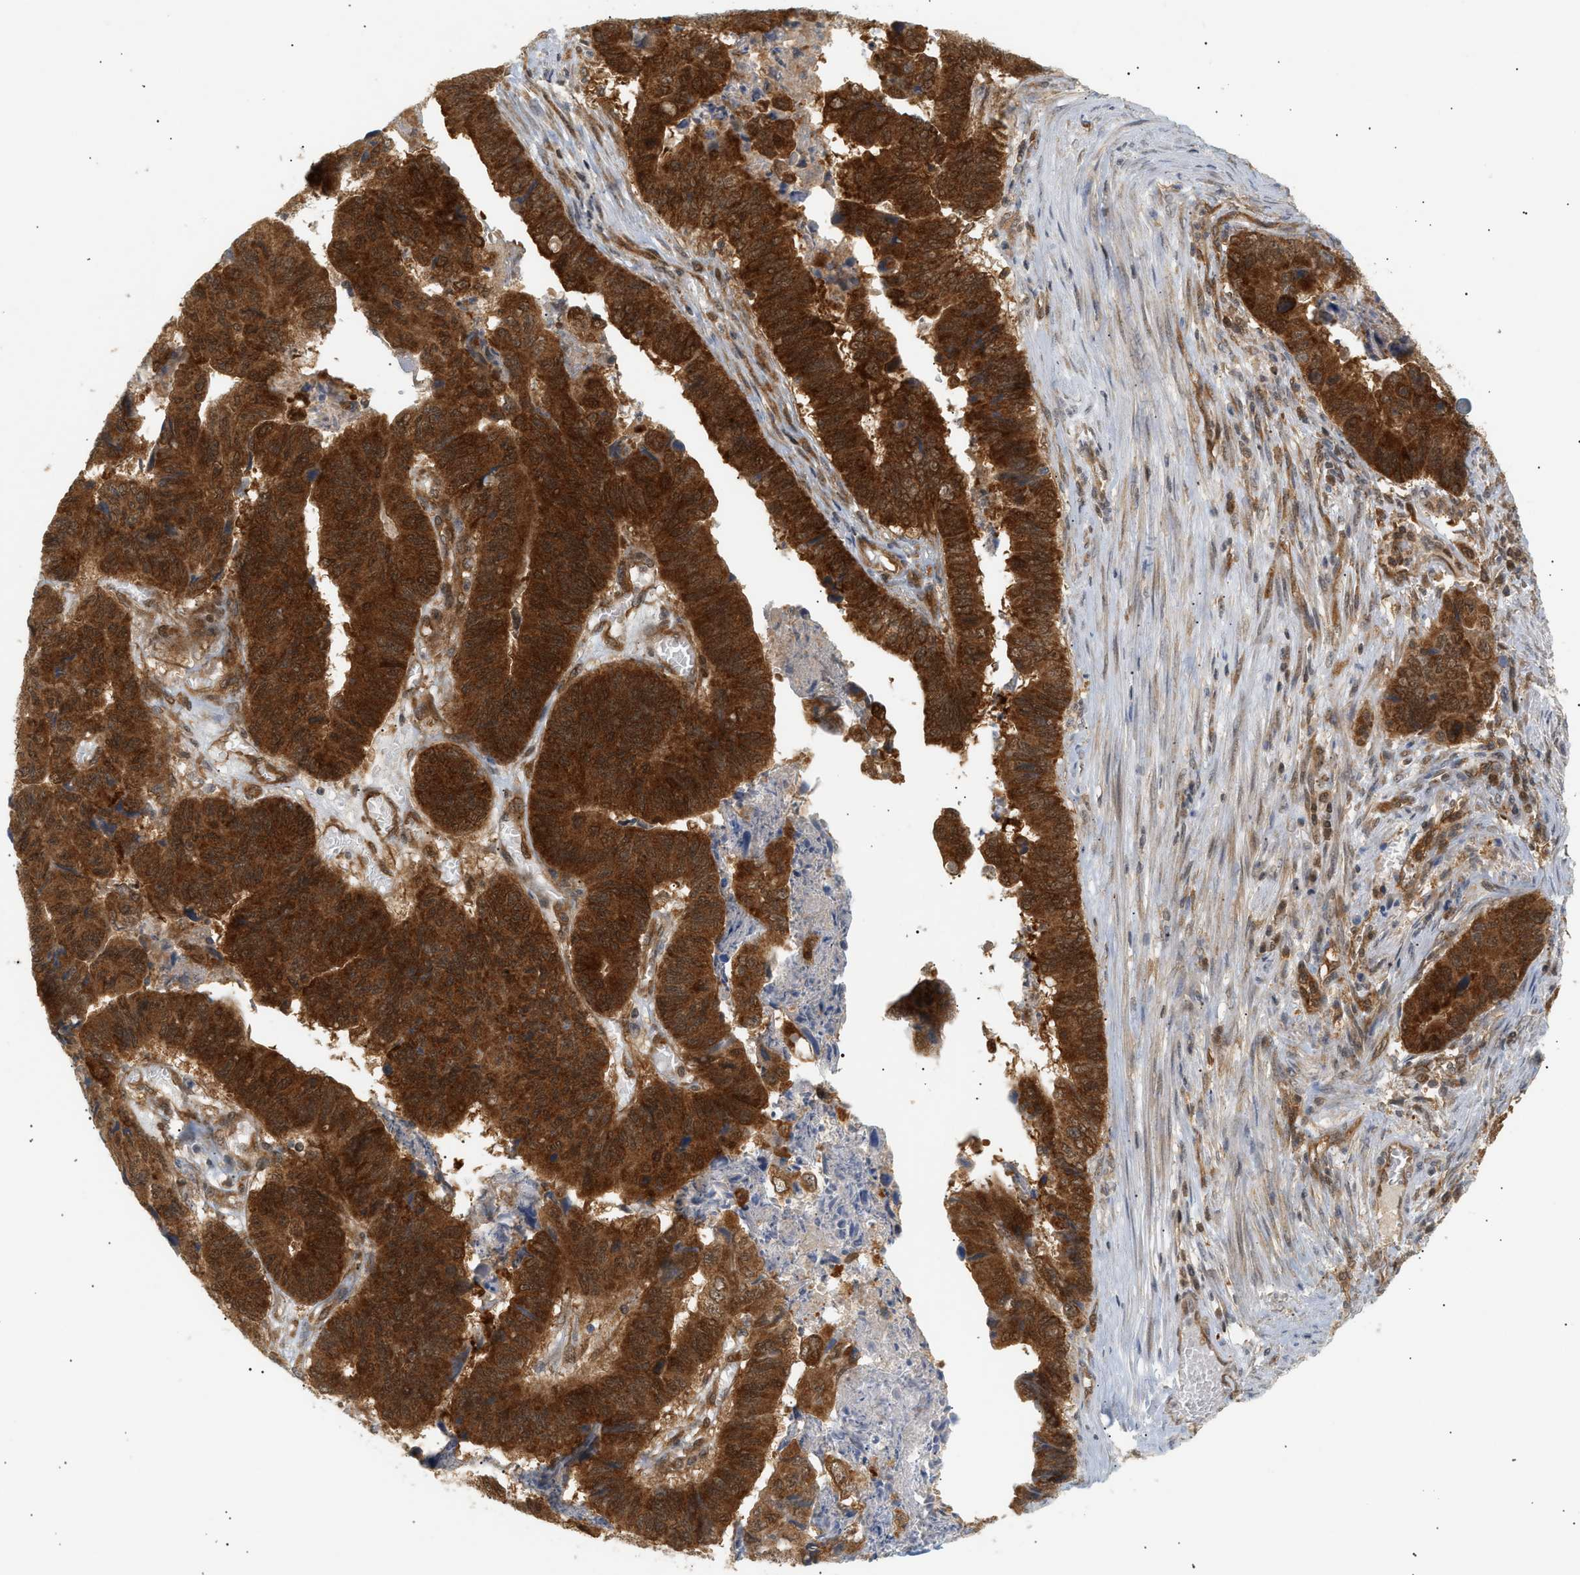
{"staining": {"intensity": "strong", "quantity": ">75%", "location": "cytoplasmic/membranous"}, "tissue": "stomach cancer", "cell_type": "Tumor cells", "image_type": "cancer", "snomed": [{"axis": "morphology", "description": "Adenocarcinoma, NOS"}, {"axis": "topography", "description": "Stomach, lower"}], "caption": "Immunohistochemistry histopathology image of human stomach adenocarcinoma stained for a protein (brown), which exhibits high levels of strong cytoplasmic/membranous staining in about >75% of tumor cells.", "gene": "SHC1", "patient": {"sex": "male", "age": 77}}